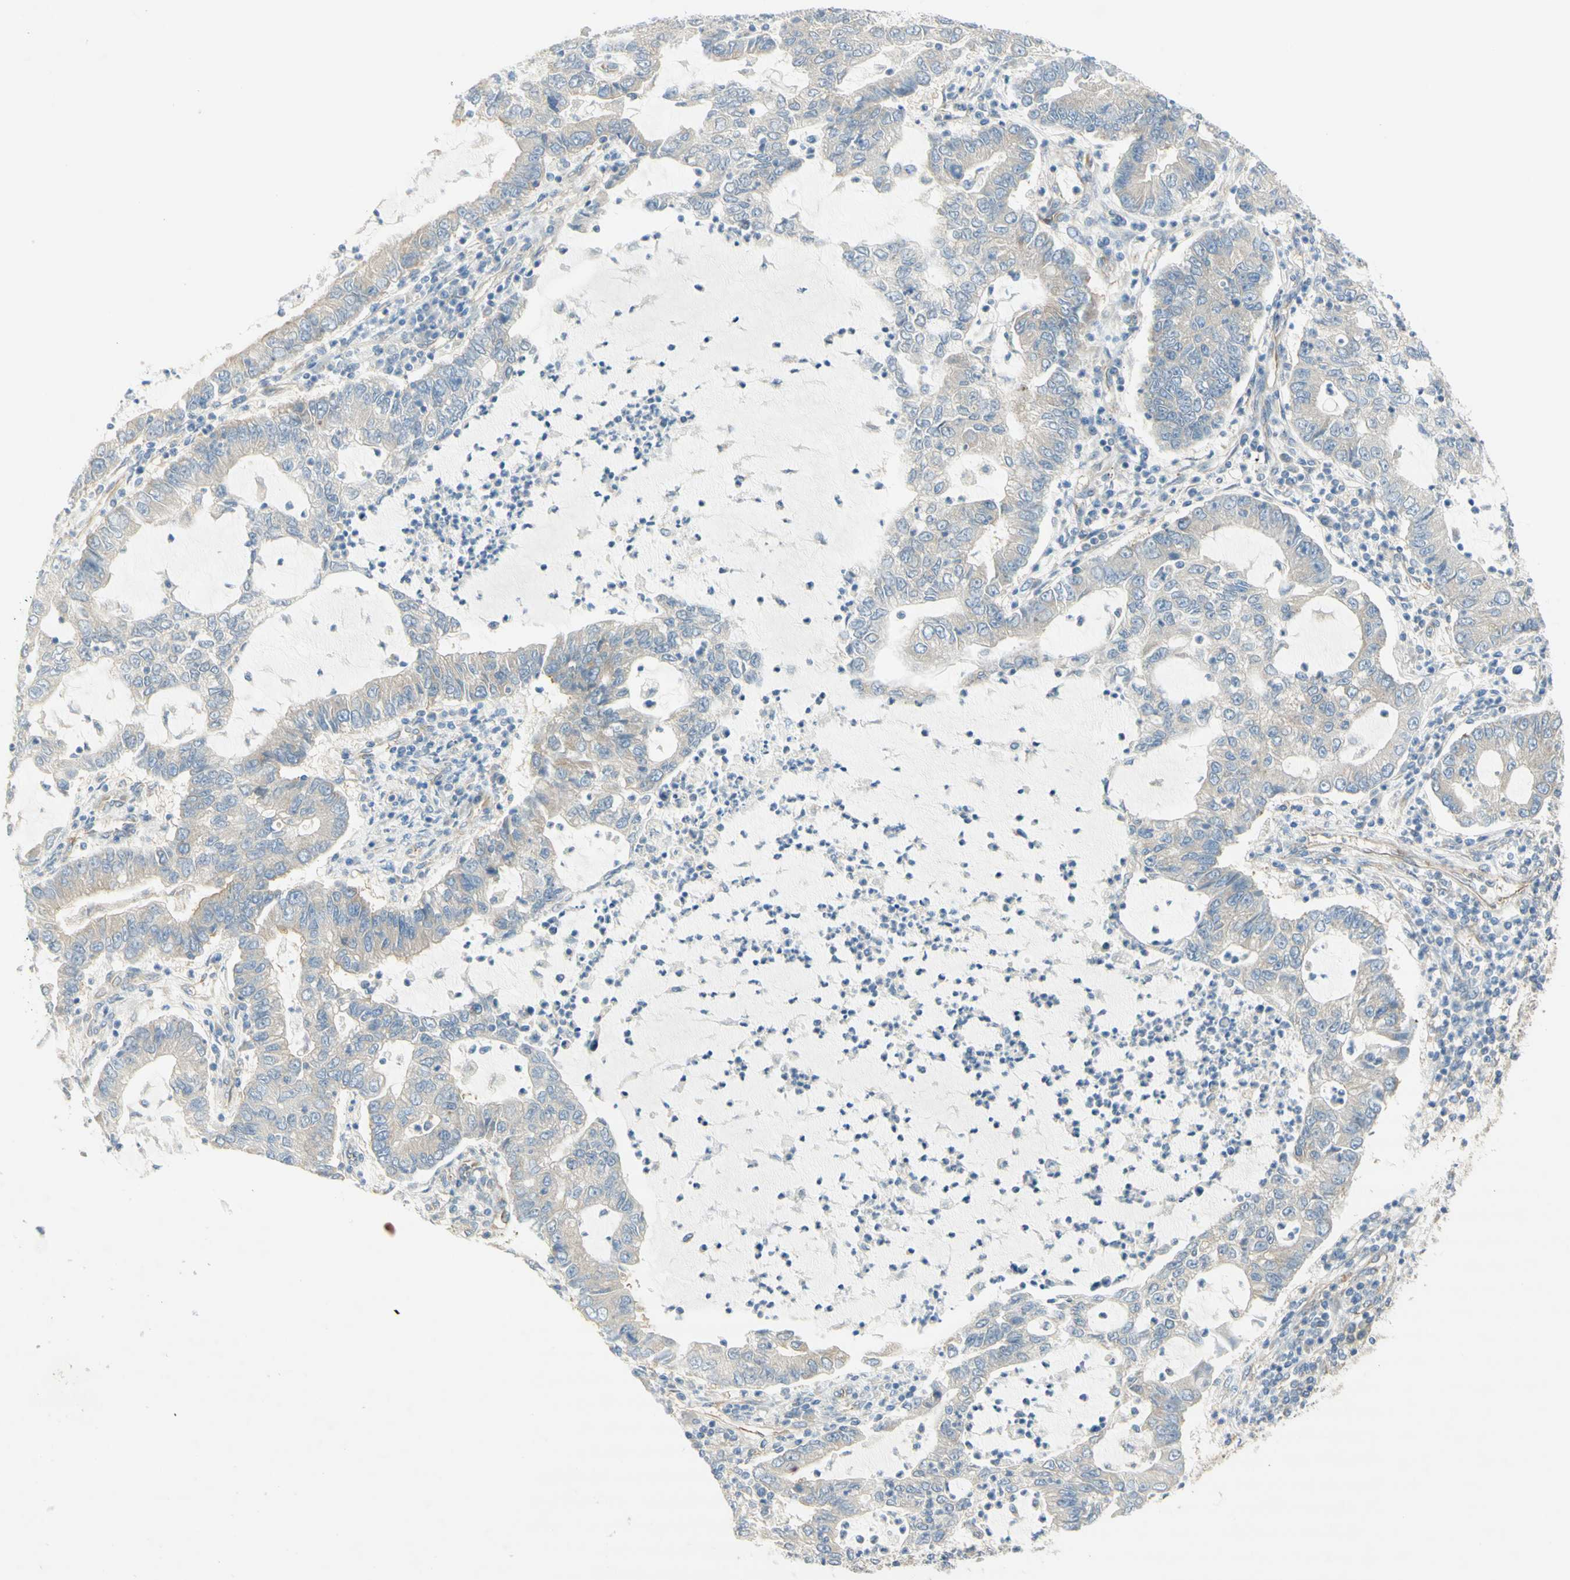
{"staining": {"intensity": "weak", "quantity": "25%-75%", "location": "cytoplasmic/membranous"}, "tissue": "lung cancer", "cell_type": "Tumor cells", "image_type": "cancer", "snomed": [{"axis": "morphology", "description": "Adenocarcinoma, NOS"}, {"axis": "topography", "description": "Lung"}], "caption": "Protein analysis of lung cancer tissue reveals weak cytoplasmic/membranous expression in approximately 25%-75% of tumor cells.", "gene": "DYNC1H1", "patient": {"sex": "female", "age": 51}}